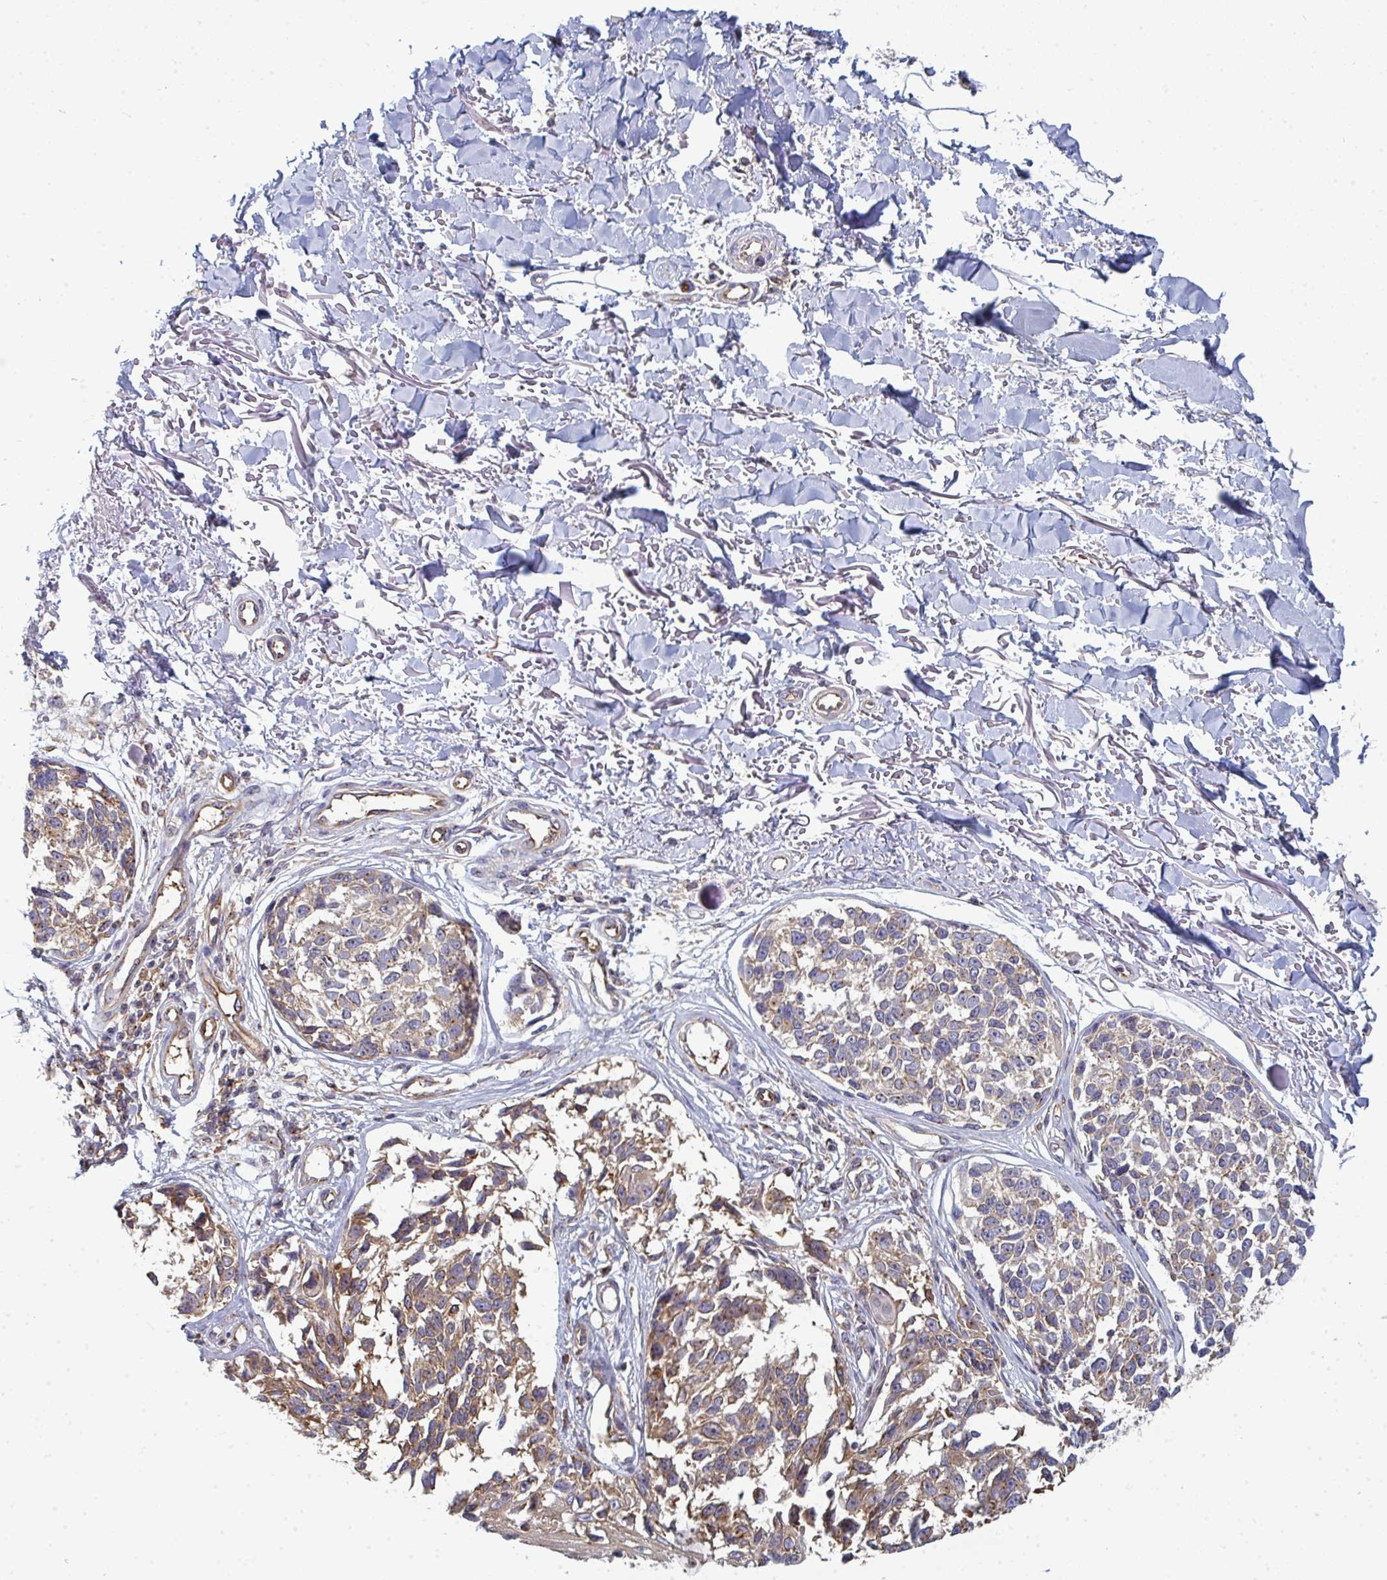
{"staining": {"intensity": "moderate", "quantity": ">75%", "location": "cytoplasmic/membranous"}, "tissue": "melanoma", "cell_type": "Tumor cells", "image_type": "cancer", "snomed": [{"axis": "morphology", "description": "Malignant melanoma, NOS"}, {"axis": "topography", "description": "Skin"}], "caption": "About >75% of tumor cells in human melanoma display moderate cytoplasmic/membranous protein positivity as visualized by brown immunohistochemical staining.", "gene": "DYNC1I2", "patient": {"sex": "male", "age": 73}}